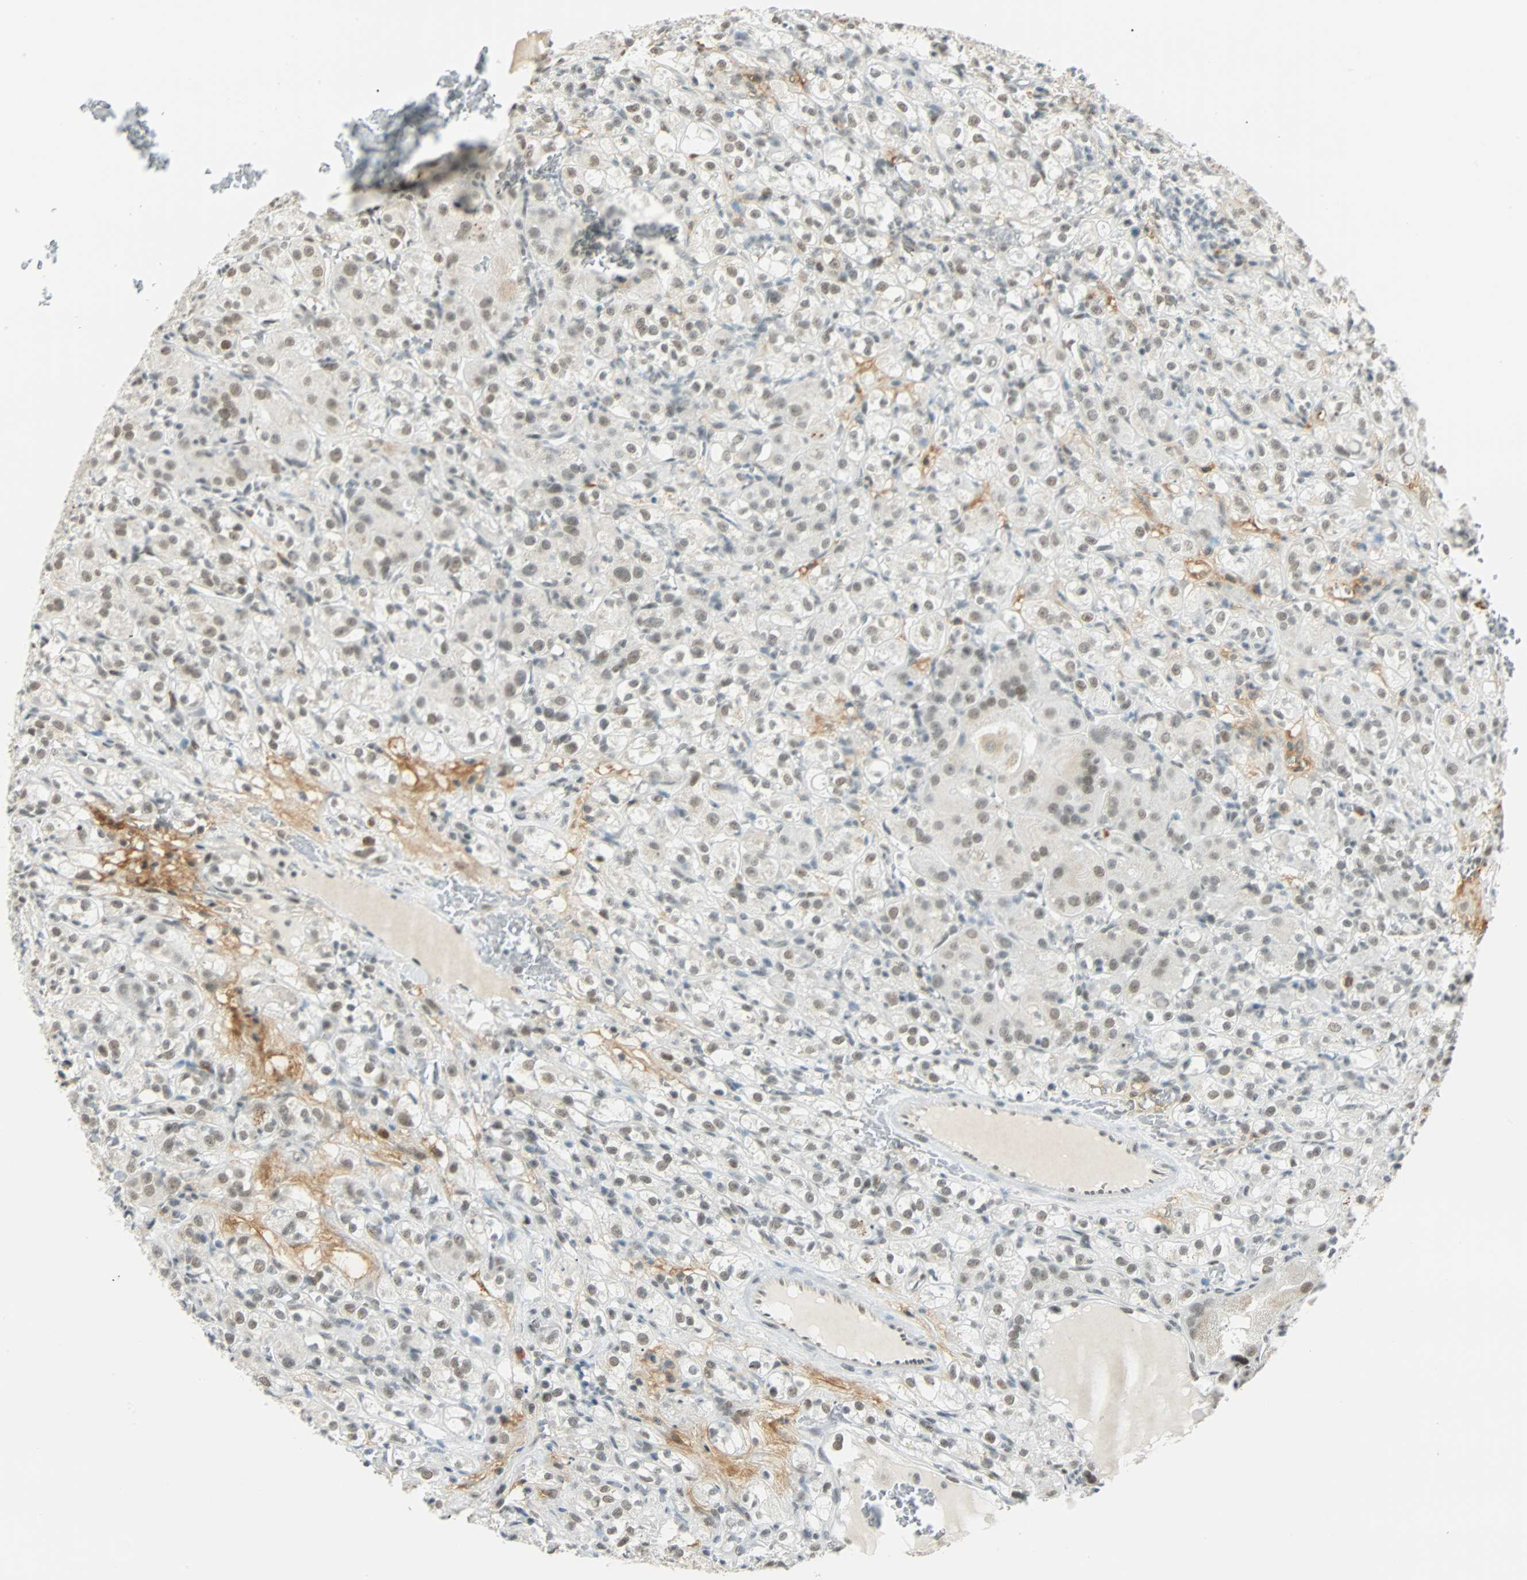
{"staining": {"intensity": "strong", "quantity": ">75%", "location": "nuclear"}, "tissue": "renal cancer", "cell_type": "Tumor cells", "image_type": "cancer", "snomed": [{"axis": "morphology", "description": "Normal tissue, NOS"}, {"axis": "morphology", "description": "Adenocarcinoma, NOS"}, {"axis": "topography", "description": "Kidney"}], "caption": "This is a photomicrograph of immunohistochemistry (IHC) staining of renal adenocarcinoma, which shows strong positivity in the nuclear of tumor cells.", "gene": "NELFE", "patient": {"sex": "male", "age": 61}}